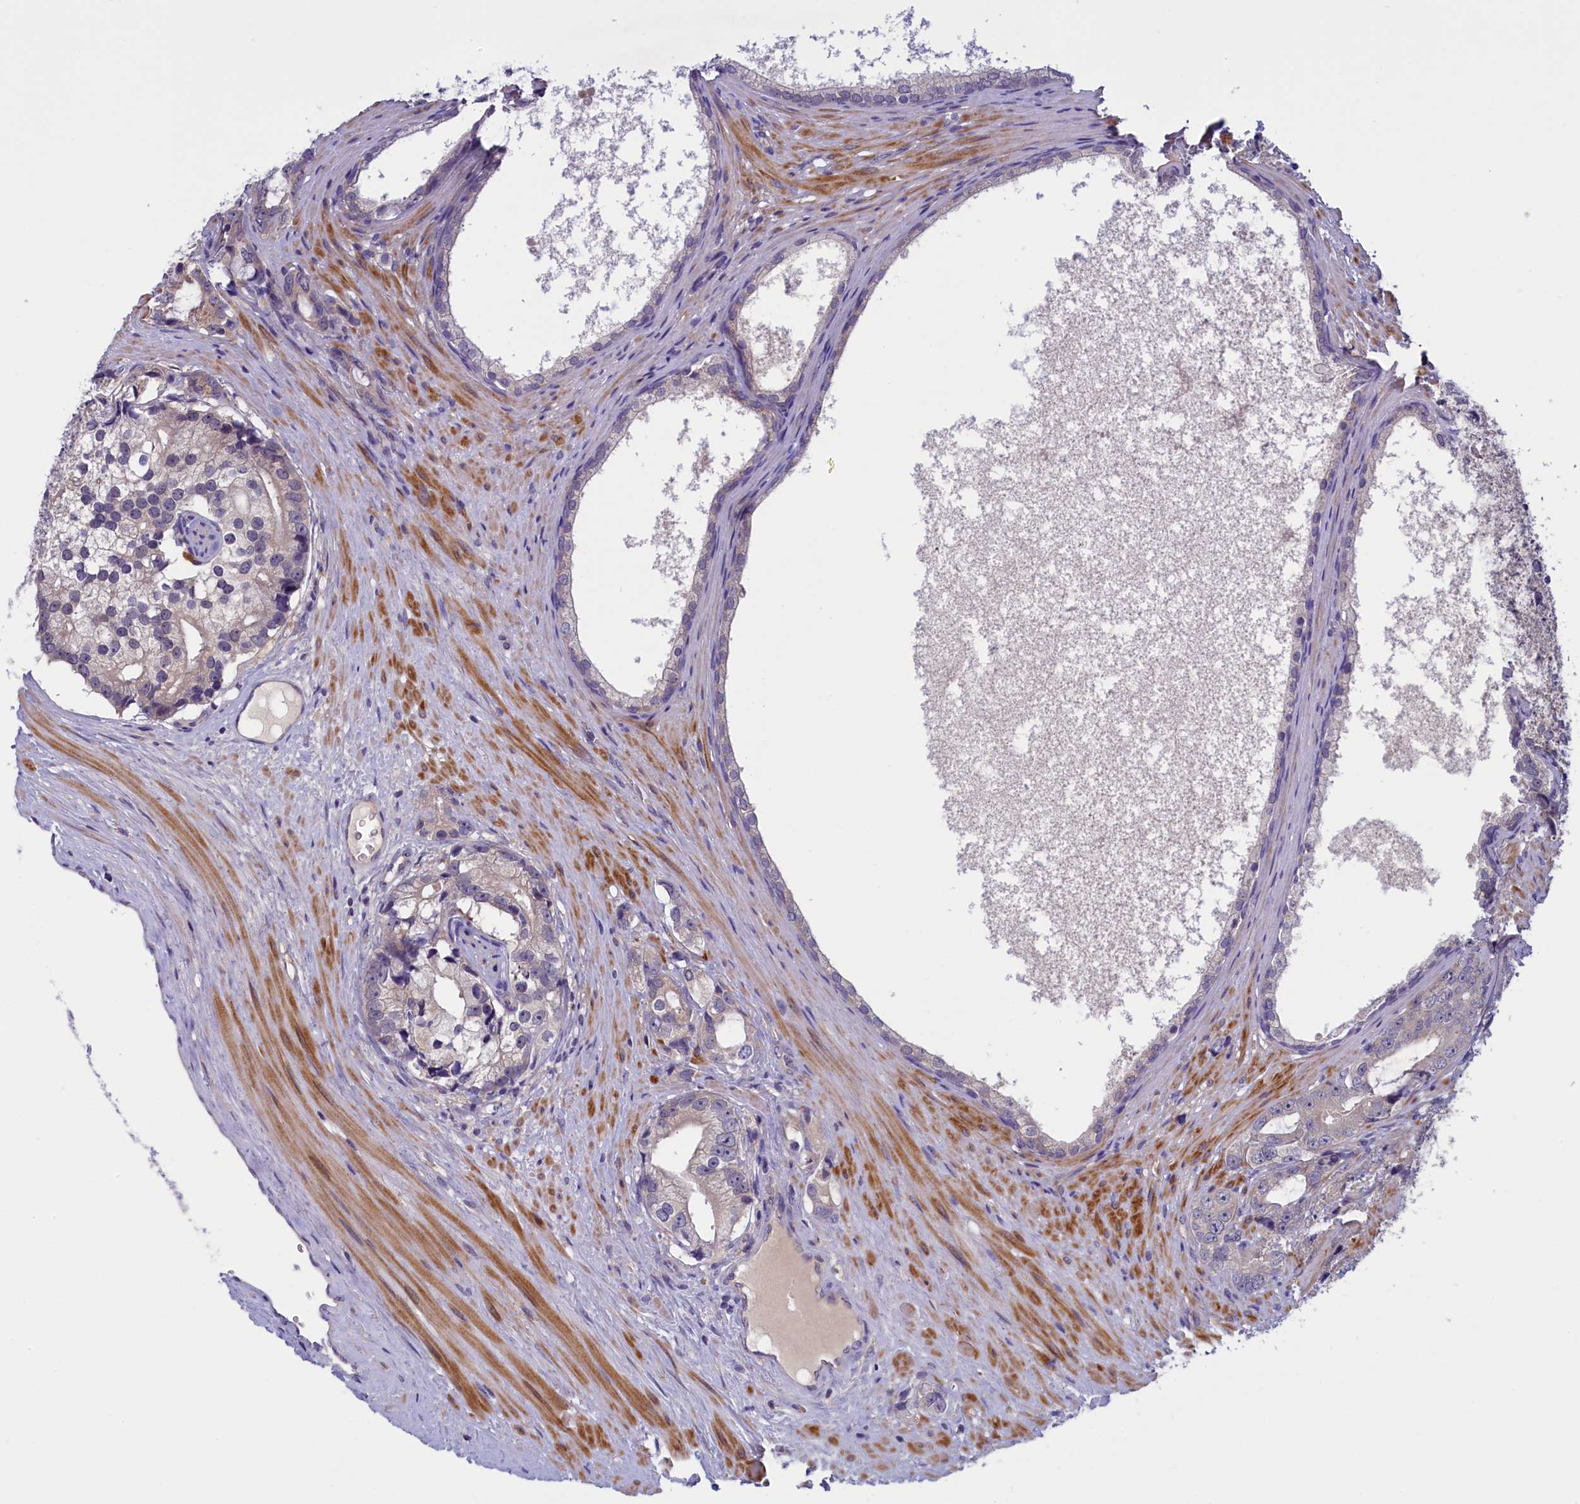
{"staining": {"intensity": "weak", "quantity": "25%-75%", "location": "cytoplasmic/membranous"}, "tissue": "prostate cancer", "cell_type": "Tumor cells", "image_type": "cancer", "snomed": [{"axis": "morphology", "description": "Adenocarcinoma, High grade"}, {"axis": "topography", "description": "Prostate"}], "caption": "Weak cytoplasmic/membranous expression is present in about 25%-75% of tumor cells in prostate cancer (adenocarcinoma (high-grade)).", "gene": "NUBP1", "patient": {"sex": "male", "age": 75}}